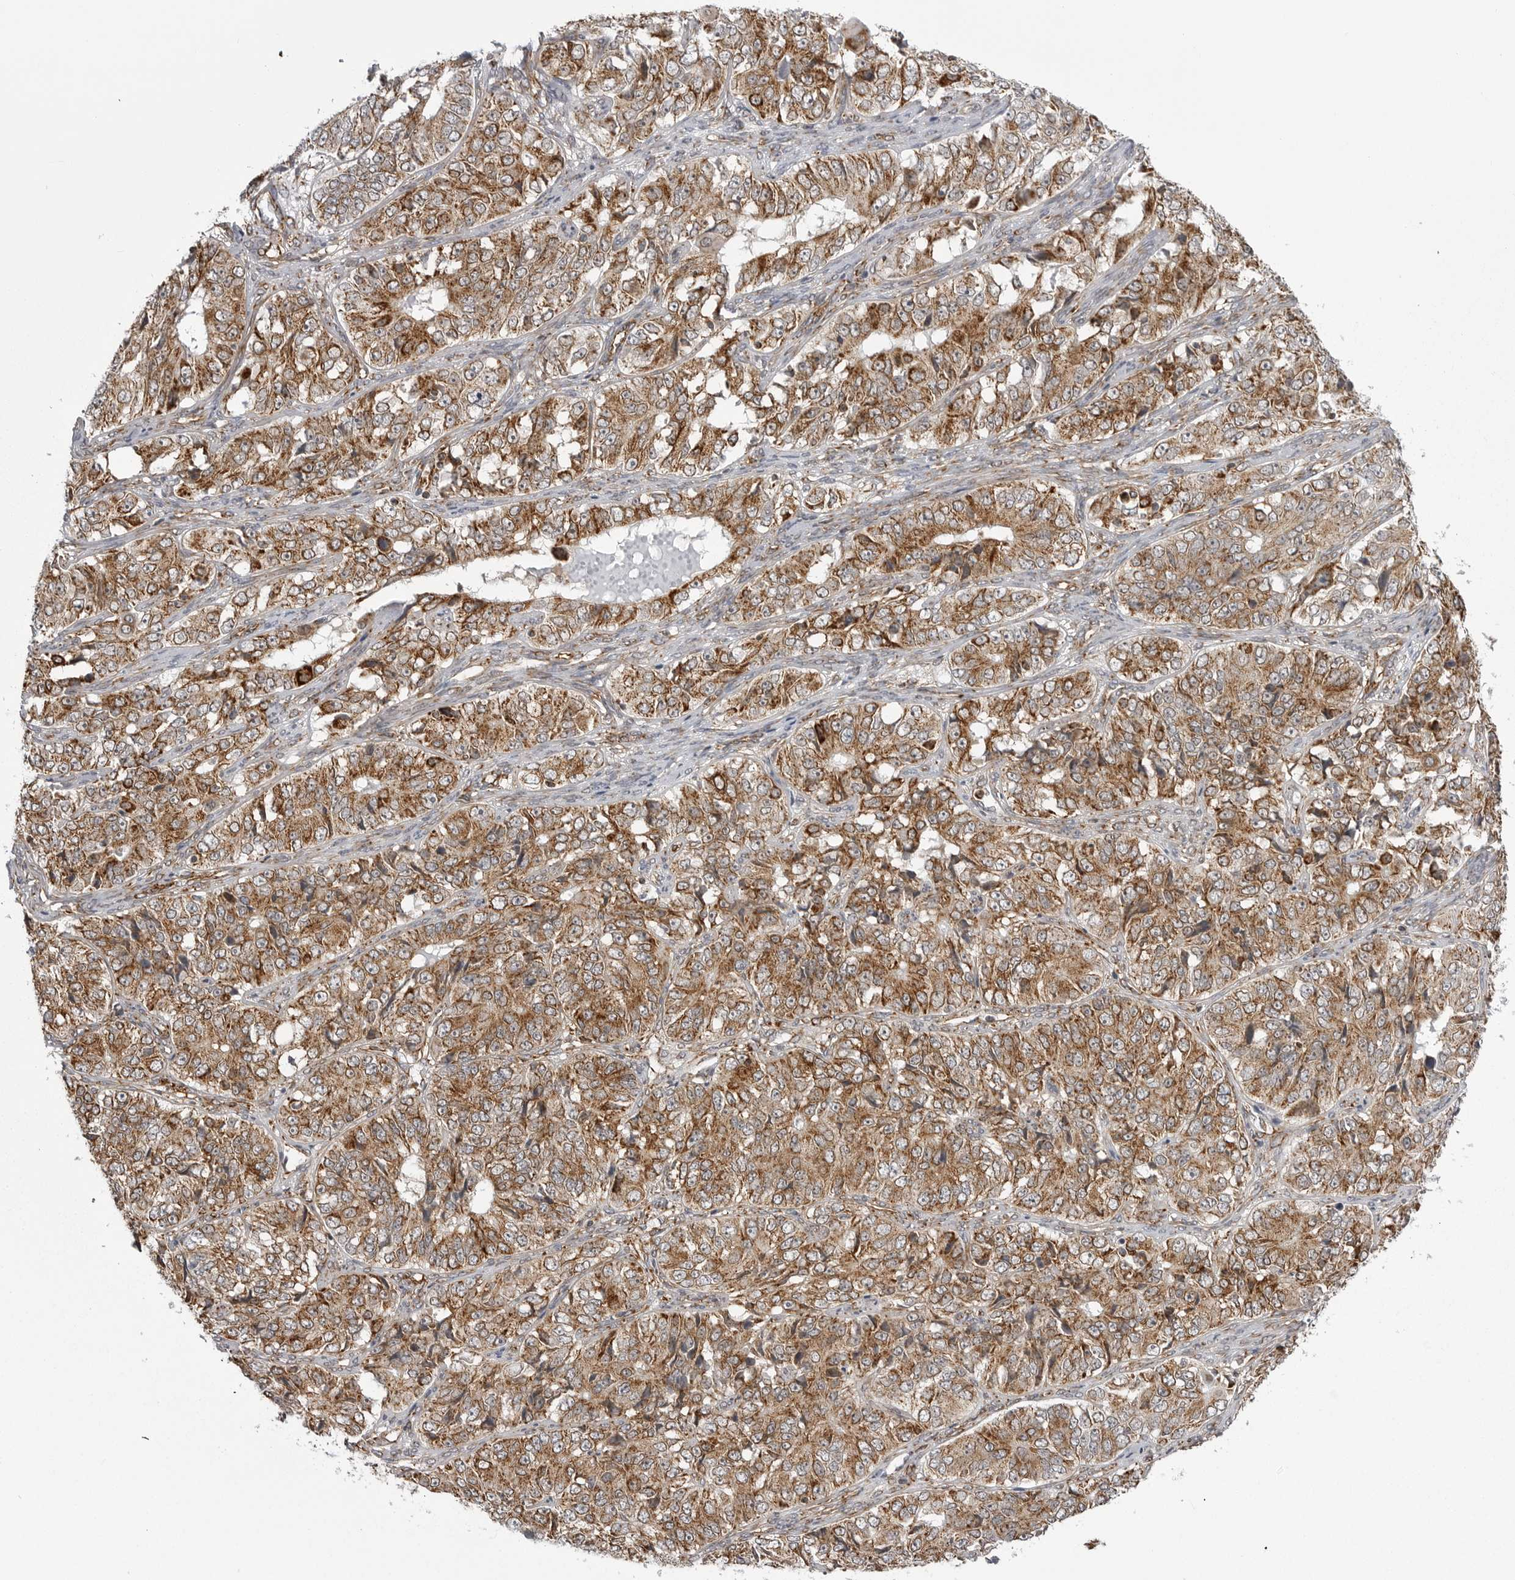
{"staining": {"intensity": "moderate", "quantity": ">75%", "location": "cytoplasmic/membranous"}, "tissue": "ovarian cancer", "cell_type": "Tumor cells", "image_type": "cancer", "snomed": [{"axis": "morphology", "description": "Carcinoma, endometroid"}, {"axis": "topography", "description": "Ovary"}], "caption": "Tumor cells display medium levels of moderate cytoplasmic/membranous positivity in approximately >75% of cells in endometroid carcinoma (ovarian).", "gene": "FH", "patient": {"sex": "female", "age": 51}}